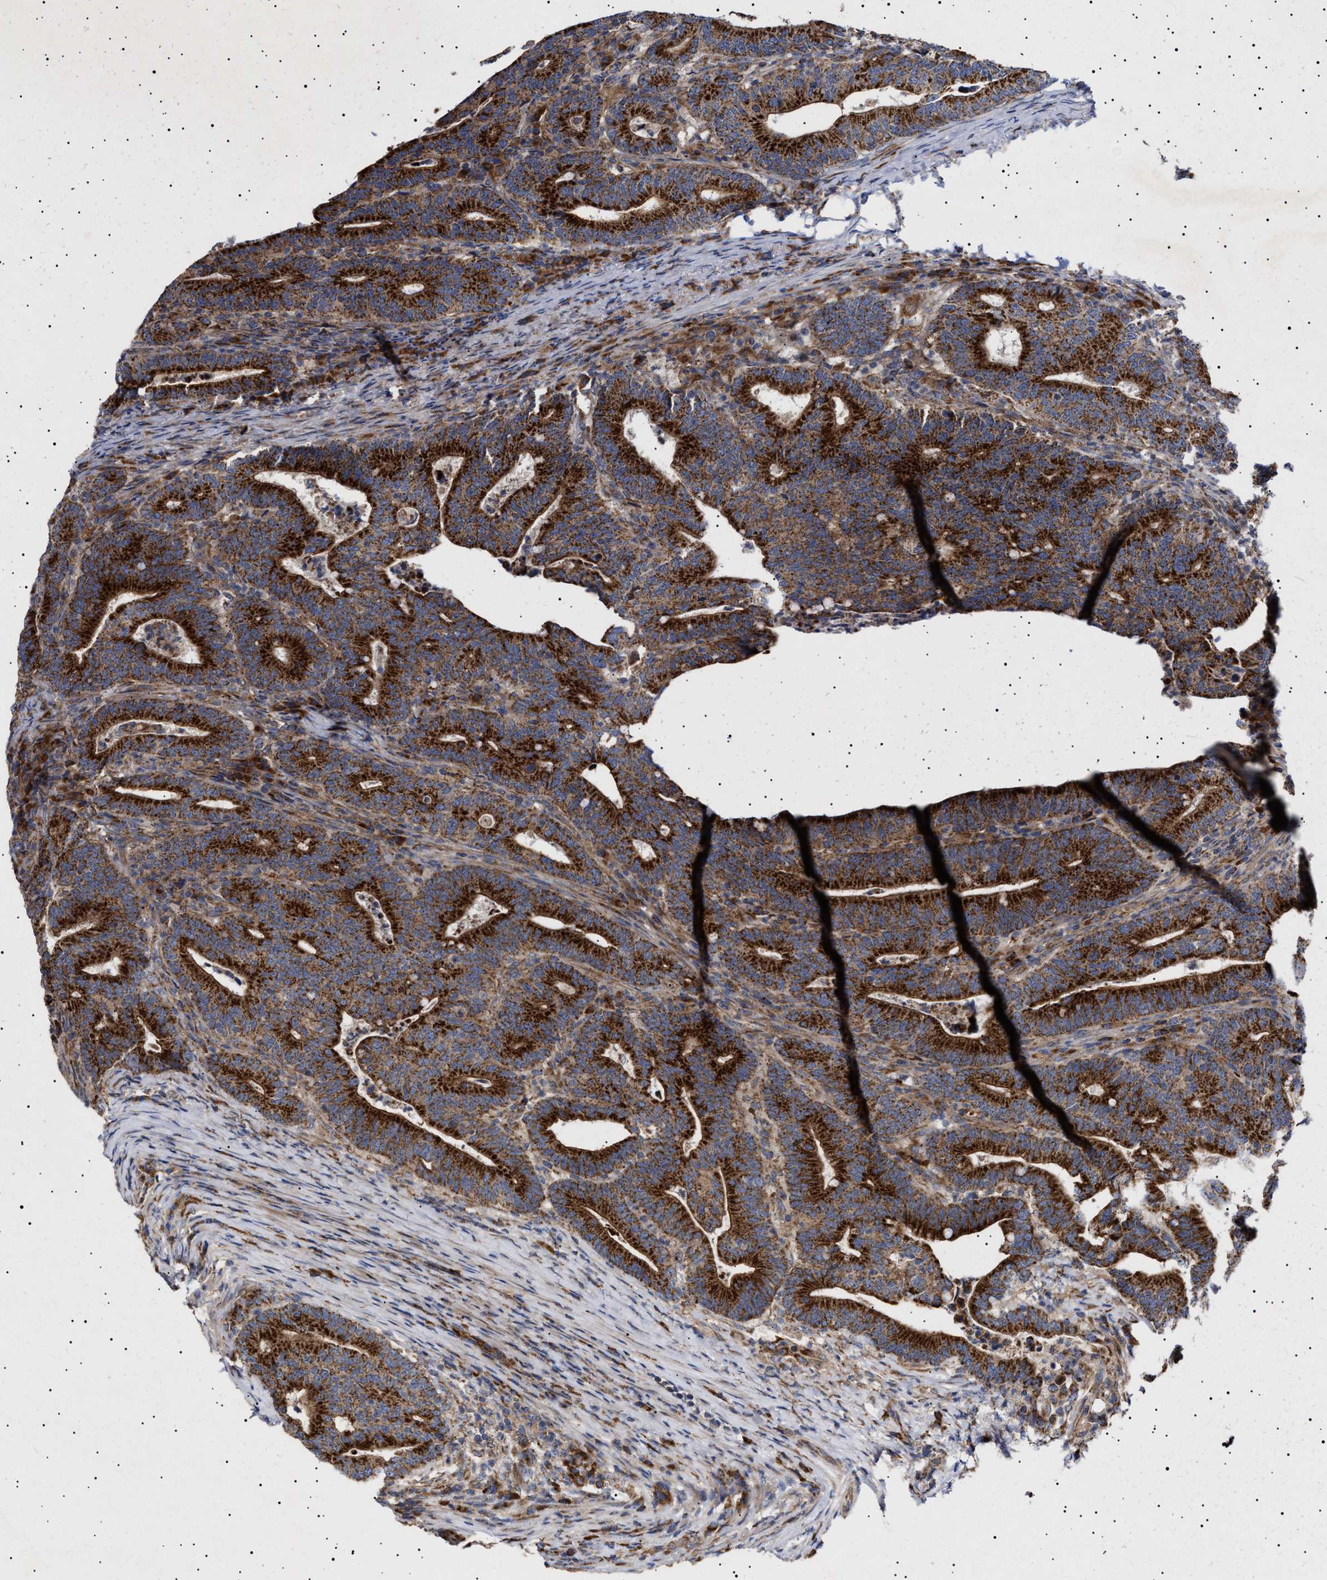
{"staining": {"intensity": "strong", "quantity": ">75%", "location": "cytoplasmic/membranous"}, "tissue": "colorectal cancer", "cell_type": "Tumor cells", "image_type": "cancer", "snomed": [{"axis": "morphology", "description": "Adenocarcinoma, NOS"}, {"axis": "topography", "description": "Colon"}], "caption": "This histopathology image displays immunohistochemistry staining of human colorectal cancer (adenocarcinoma), with high strong cytoplasmic/membranous expression in approximately >75% of tumor cells.", "gene": "MRPL10", "patient": {"sex": "female", "age": 66}}